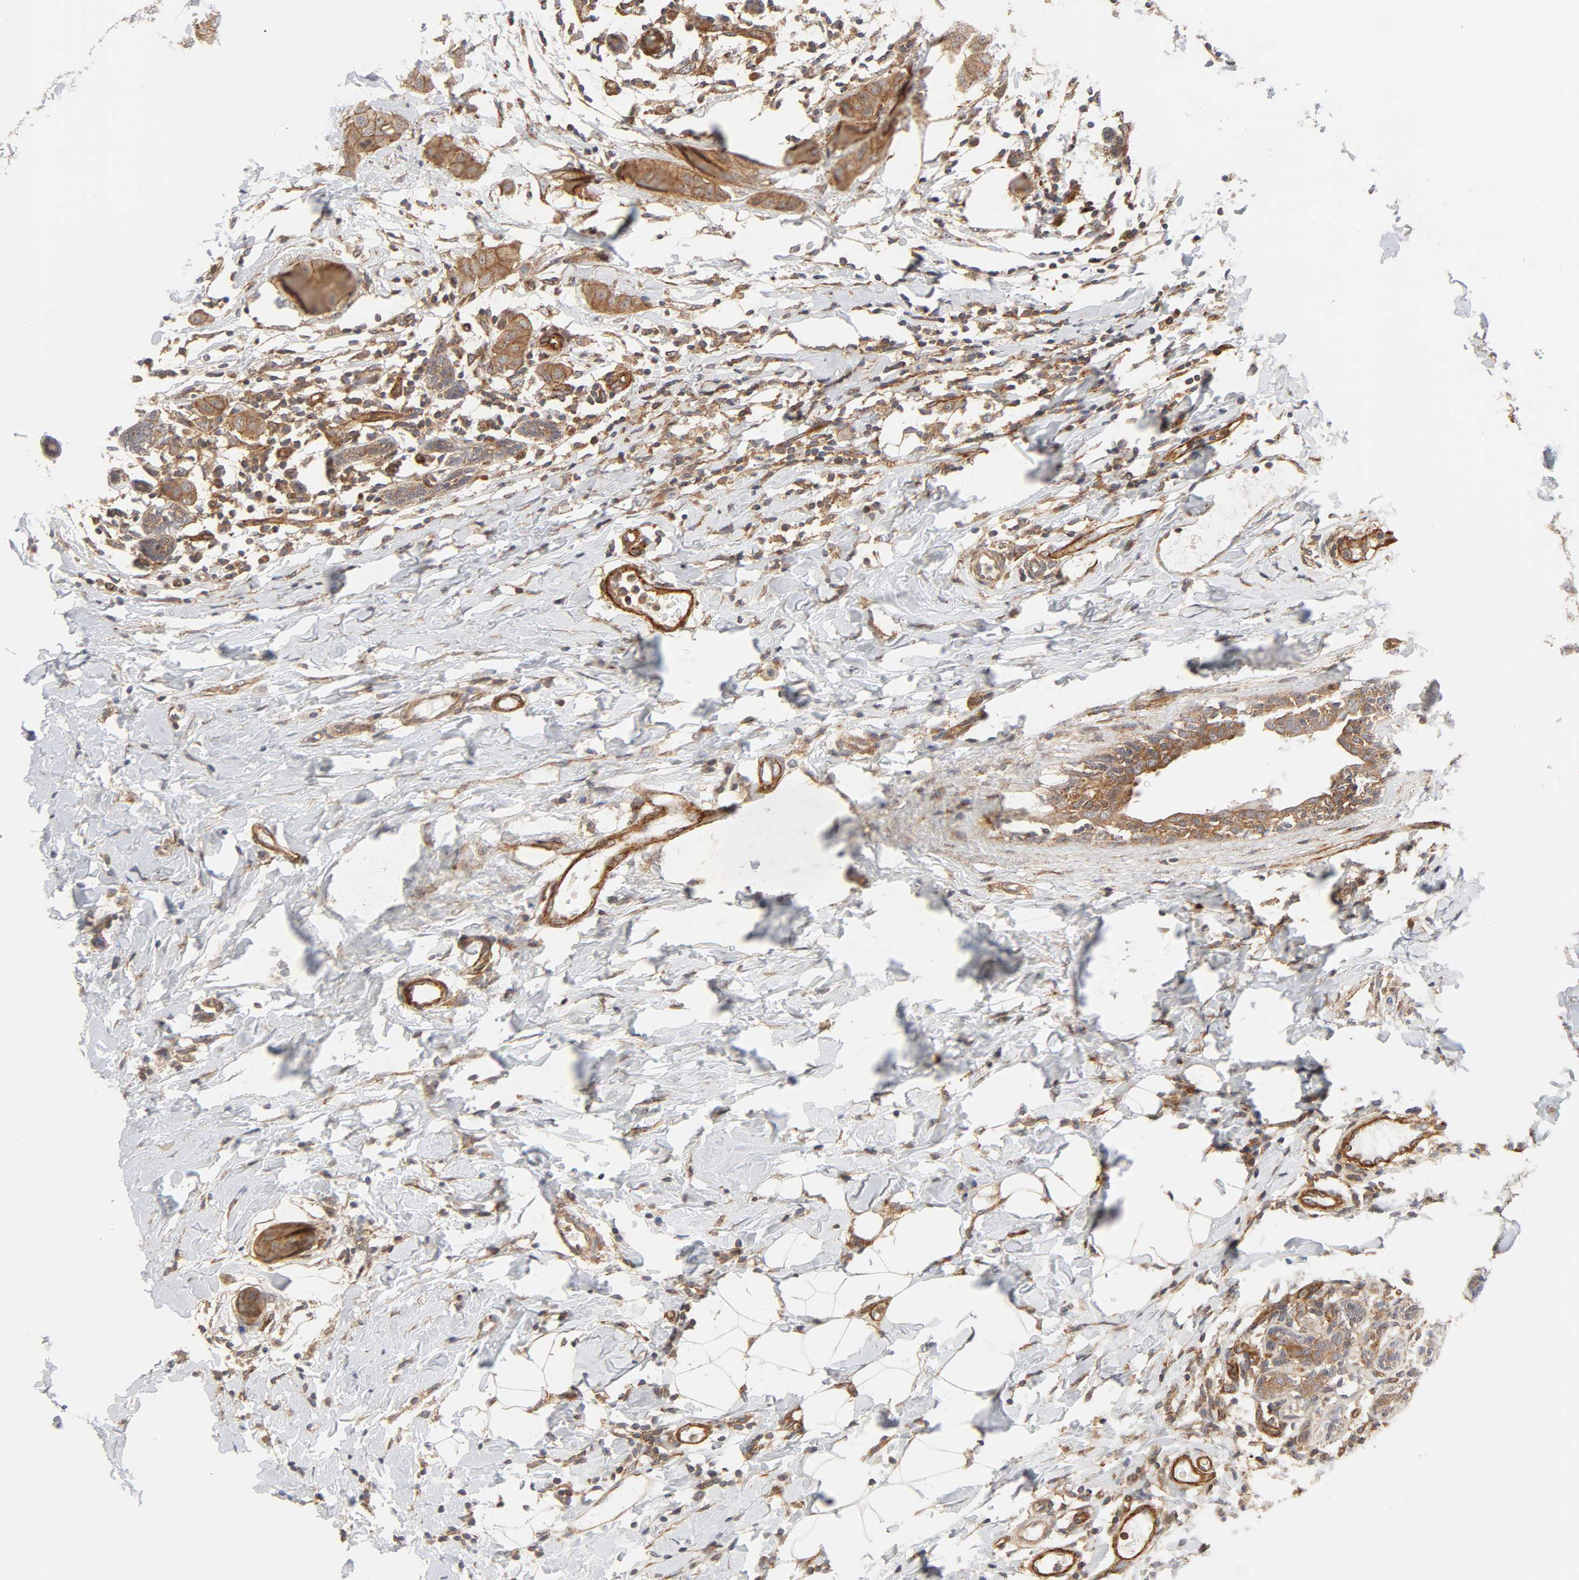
{"staining": {"intensity": "moderate", "quantity": ">75%", "location": "cytoplasmic/membranous"}, "tissue": "breast cancer", "cell_type": "Tumor cells", "image_type": "cancer", "snomed": [{"axis": "morphology", "description": "Duct carcinoma"}, {"axis": "topography", "description": "Breast"}], "caption": "A medium amount of moderate cytoplasmic/membranous staining is present in about >75% of tumor cells in breast cancer tissue. The staining is performed using DAB brown chromogen to label protein expression. The nuclei are counter-stained blue using hematoxylin.", "gene": "AP2A1", "patient": {"sex": "female", "age": 40}}